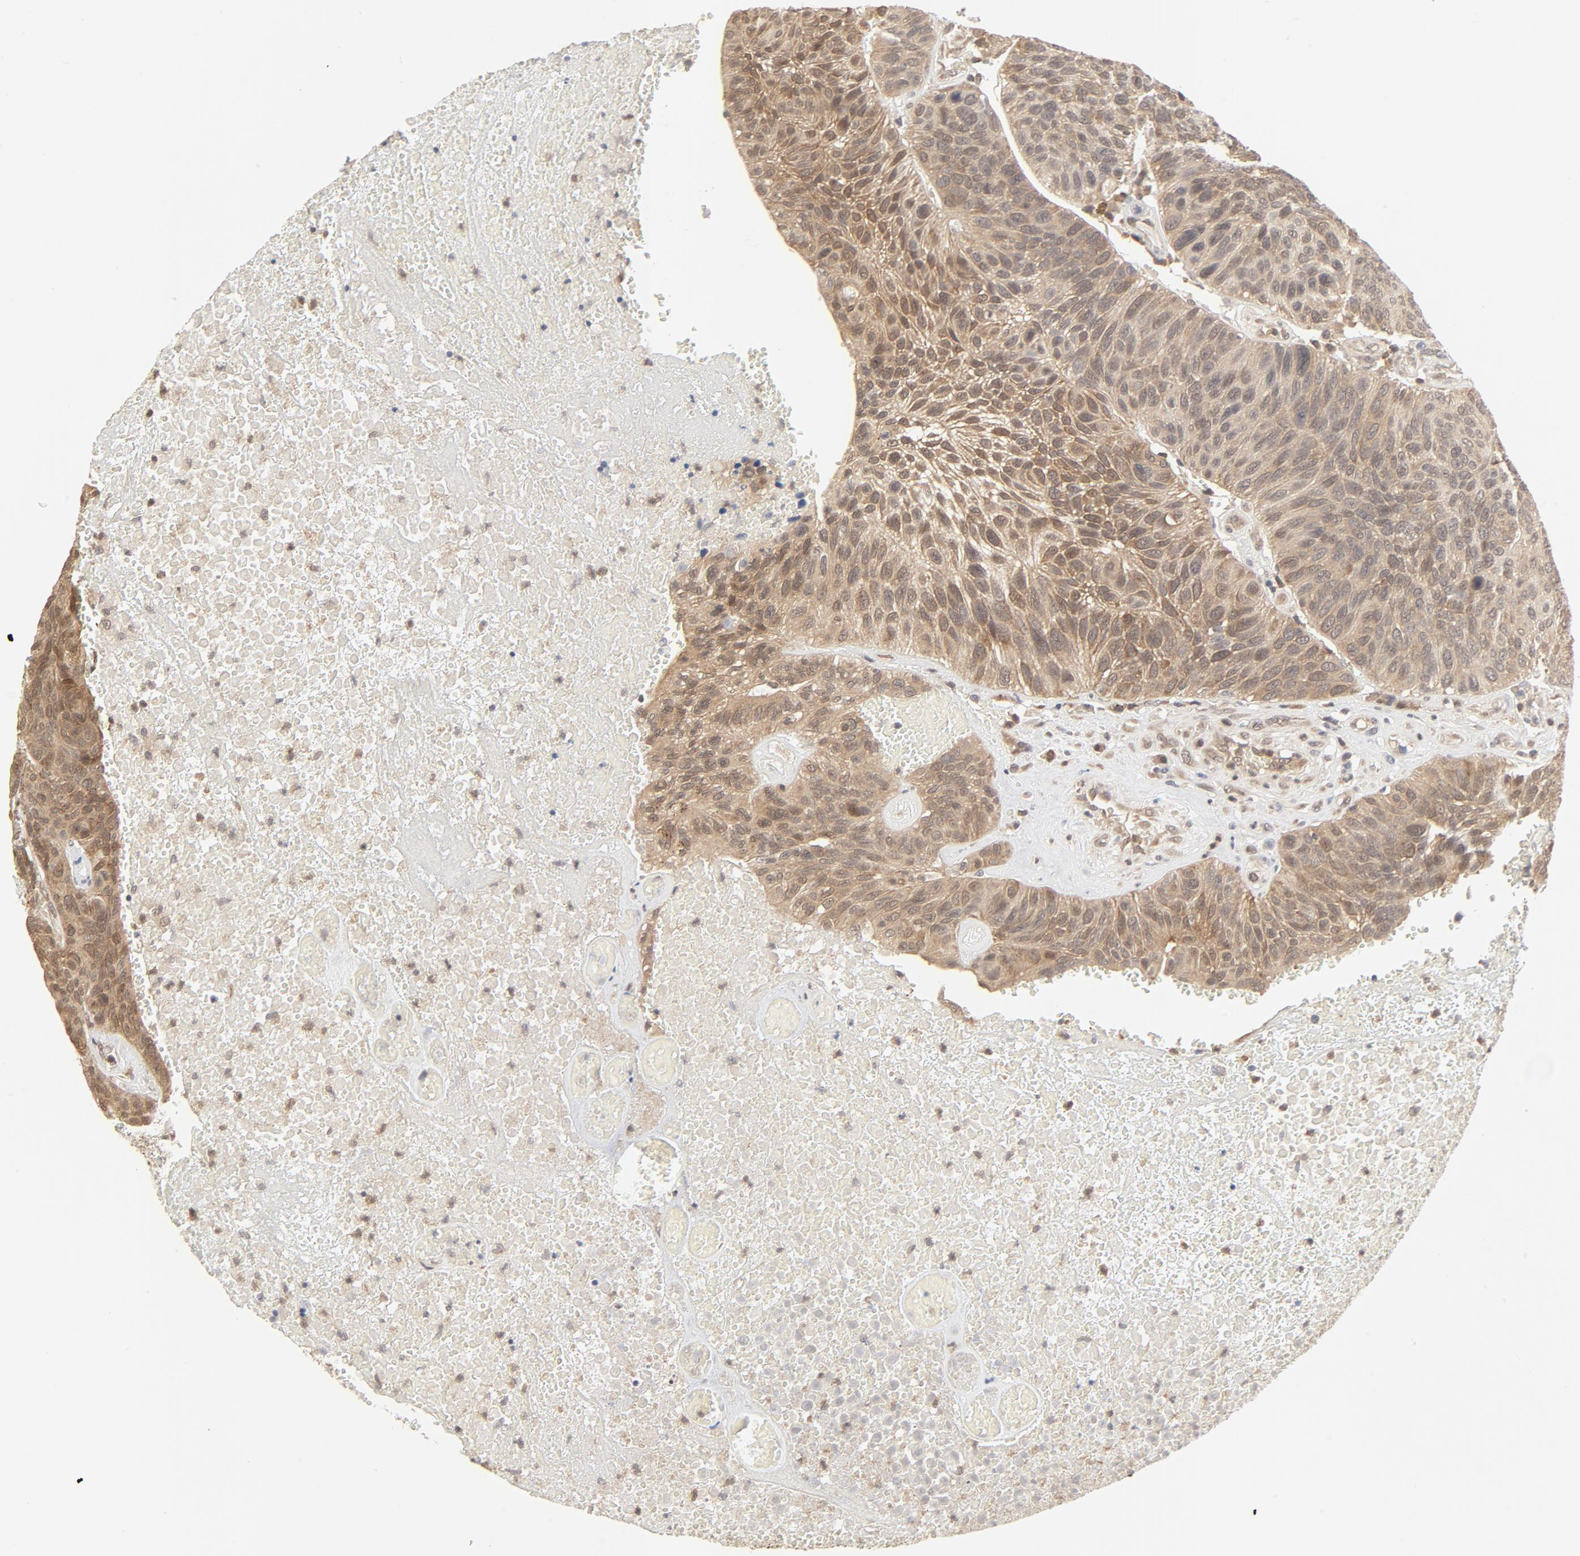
{"staining": {"intensity": "moderate", "quantity": "25%-75%", "location": "cytoplasmic/membranous,nuclear"}, "tissue": "urothelial cancer", "cell_type": "Tumor cells", "image_type": "cancer", "snomed": [{"axis": "morphology", "description": "Urothelial carcinoma, High grade"}, {"axis": "topography", "description": "Urinary bladder"}], "caption": "Immunohistochemistry of urothelial cancer demonstrates medium levels of moderate cytoplasmic/membranous and nuclear expression in approximately 25%-75% of tumor cells. The staining was performed using DAB to visualize the protein expression in brown, while the nuclei were stained in blue with hematoxylin (Magnification: 20x).", "gene": "NEDD8", "patient": {"sex": "male", "age": 66}}